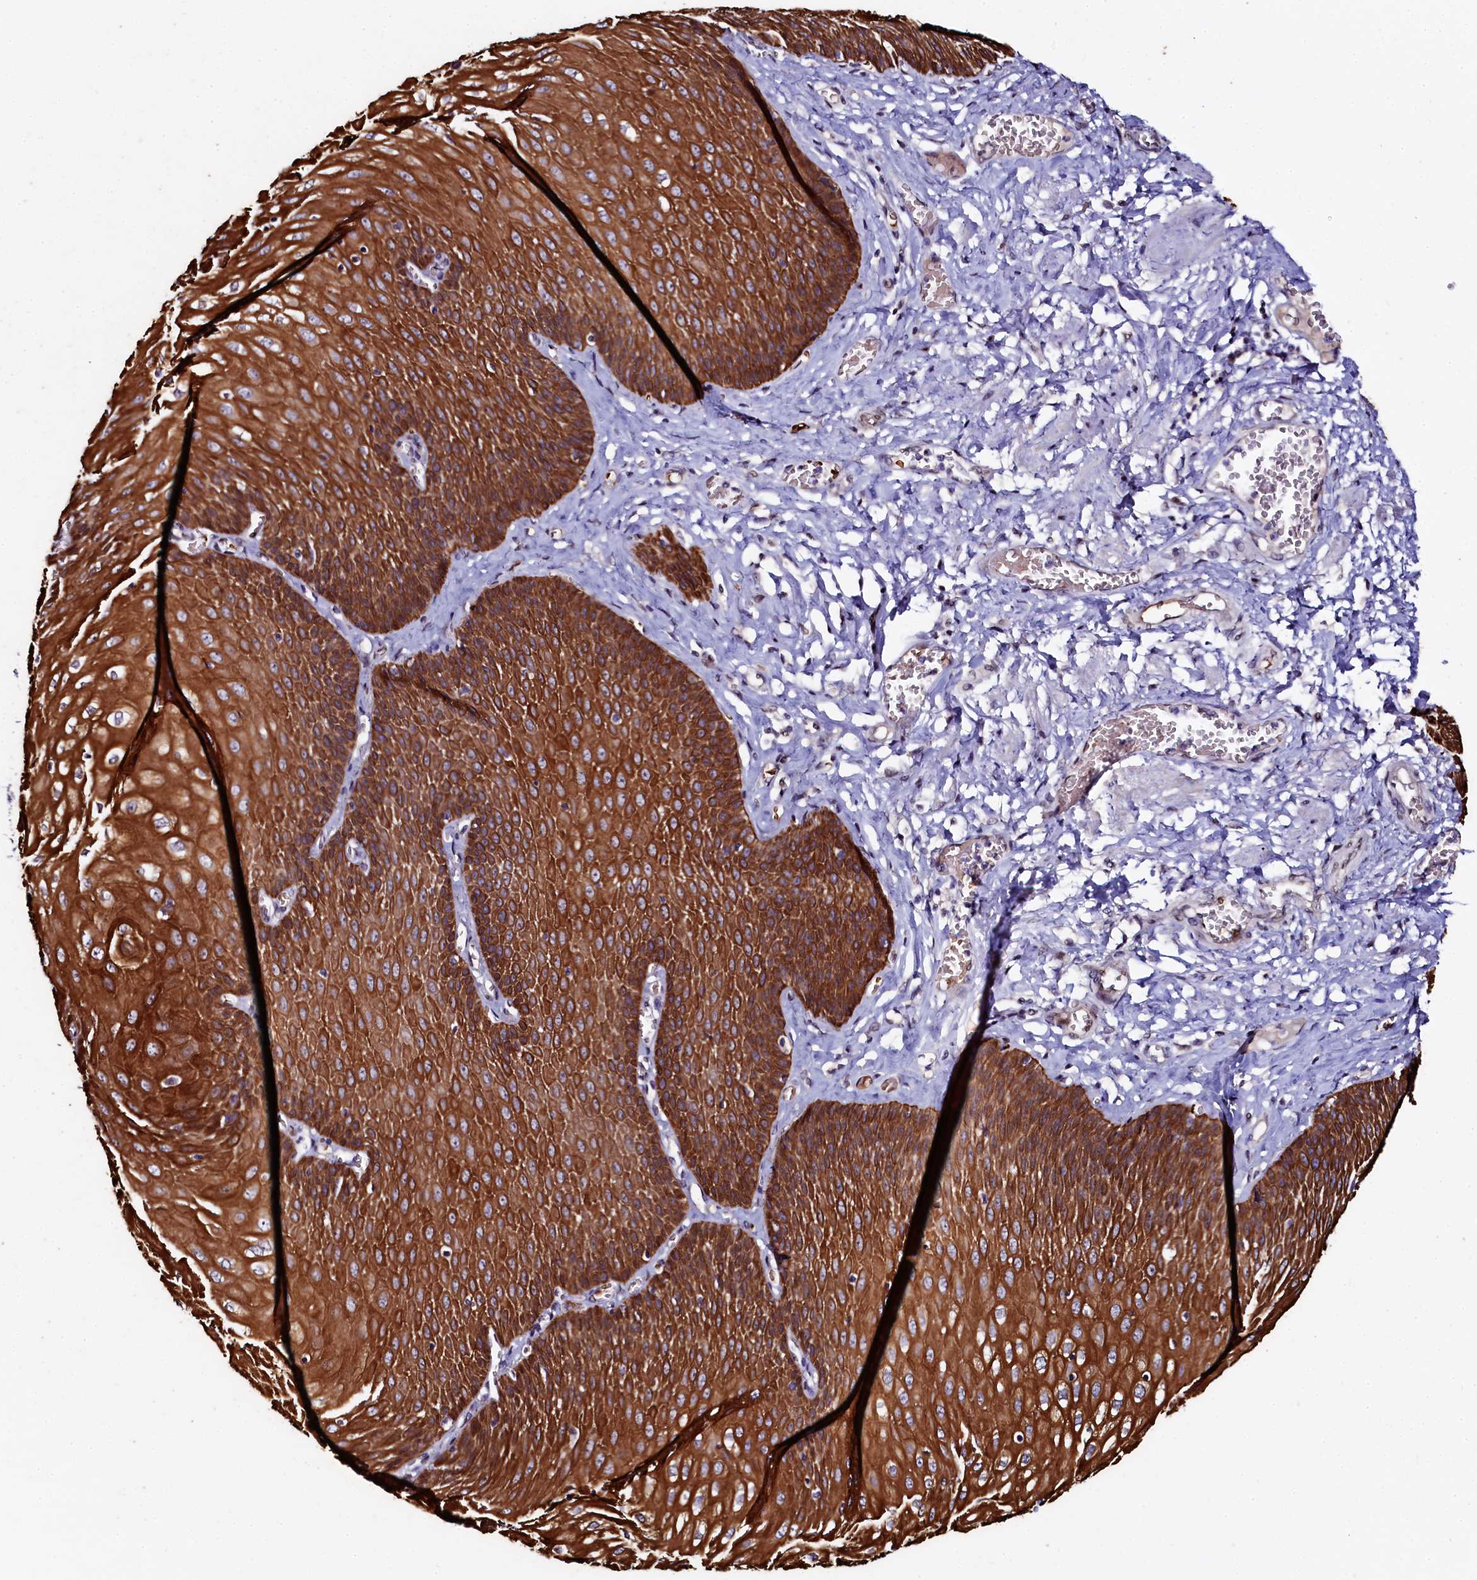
{"staining": {"intensity": "strong", "quantity": ">75%", "location": "cytoplasmic/membranous"}, "tissue": "esophagus", "cell_type": "Squamous epithelial cells", "image_type": "normal", "snomed": [{"axis": "morphology", "description": "Normal tissue, NOS"}, {"axis": "topography", "description": "Esophagus"}], "caption": "Approximately >75% of squamous epithelial cells in normal esophagus reveal strong cytoplasmic/membranous protein positivity as visualized by brown immunohistochemical staining.", "gene": "CTDSPL2", "patient": {"sex": "male", "age": 60}}